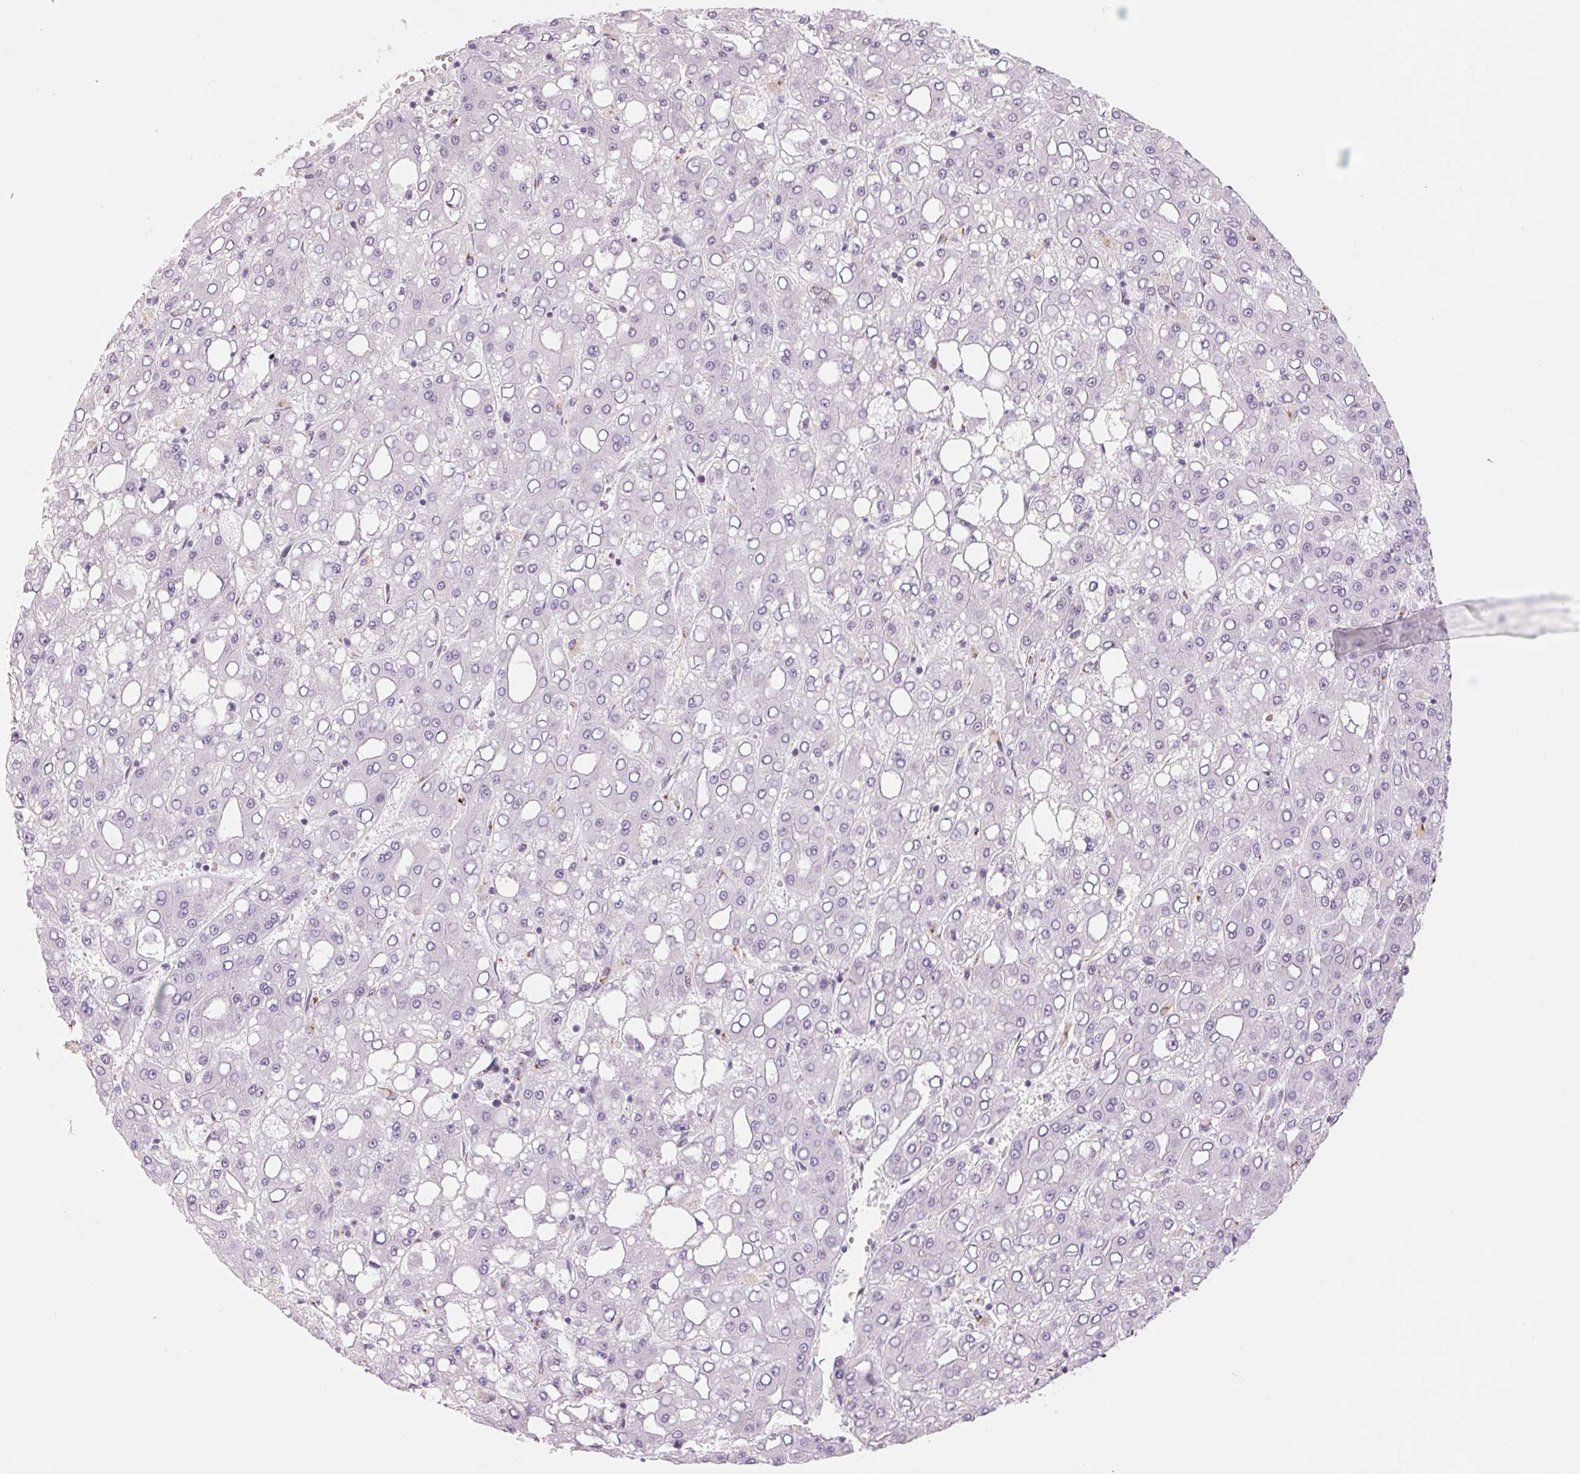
{"staining": {"intensity": "negative", "quantity": "none", "location": "none"}, "tissue": "liver cancer", "cell_type": "Tumor cells", "image_type": "cancer", "snomed": [{"axis": "morphology", "description": "Carcinoma, Hepatocellular, NOS"}, {"axis": "topography", "description": "Liver"}], "caption": "Liver hepatocellular carcinoma stained for a protein using immunohistochemistry exhibits no staining tumor cells.", "gene": "GALNT7", "patient": {"sex": "male", "age": 65}}